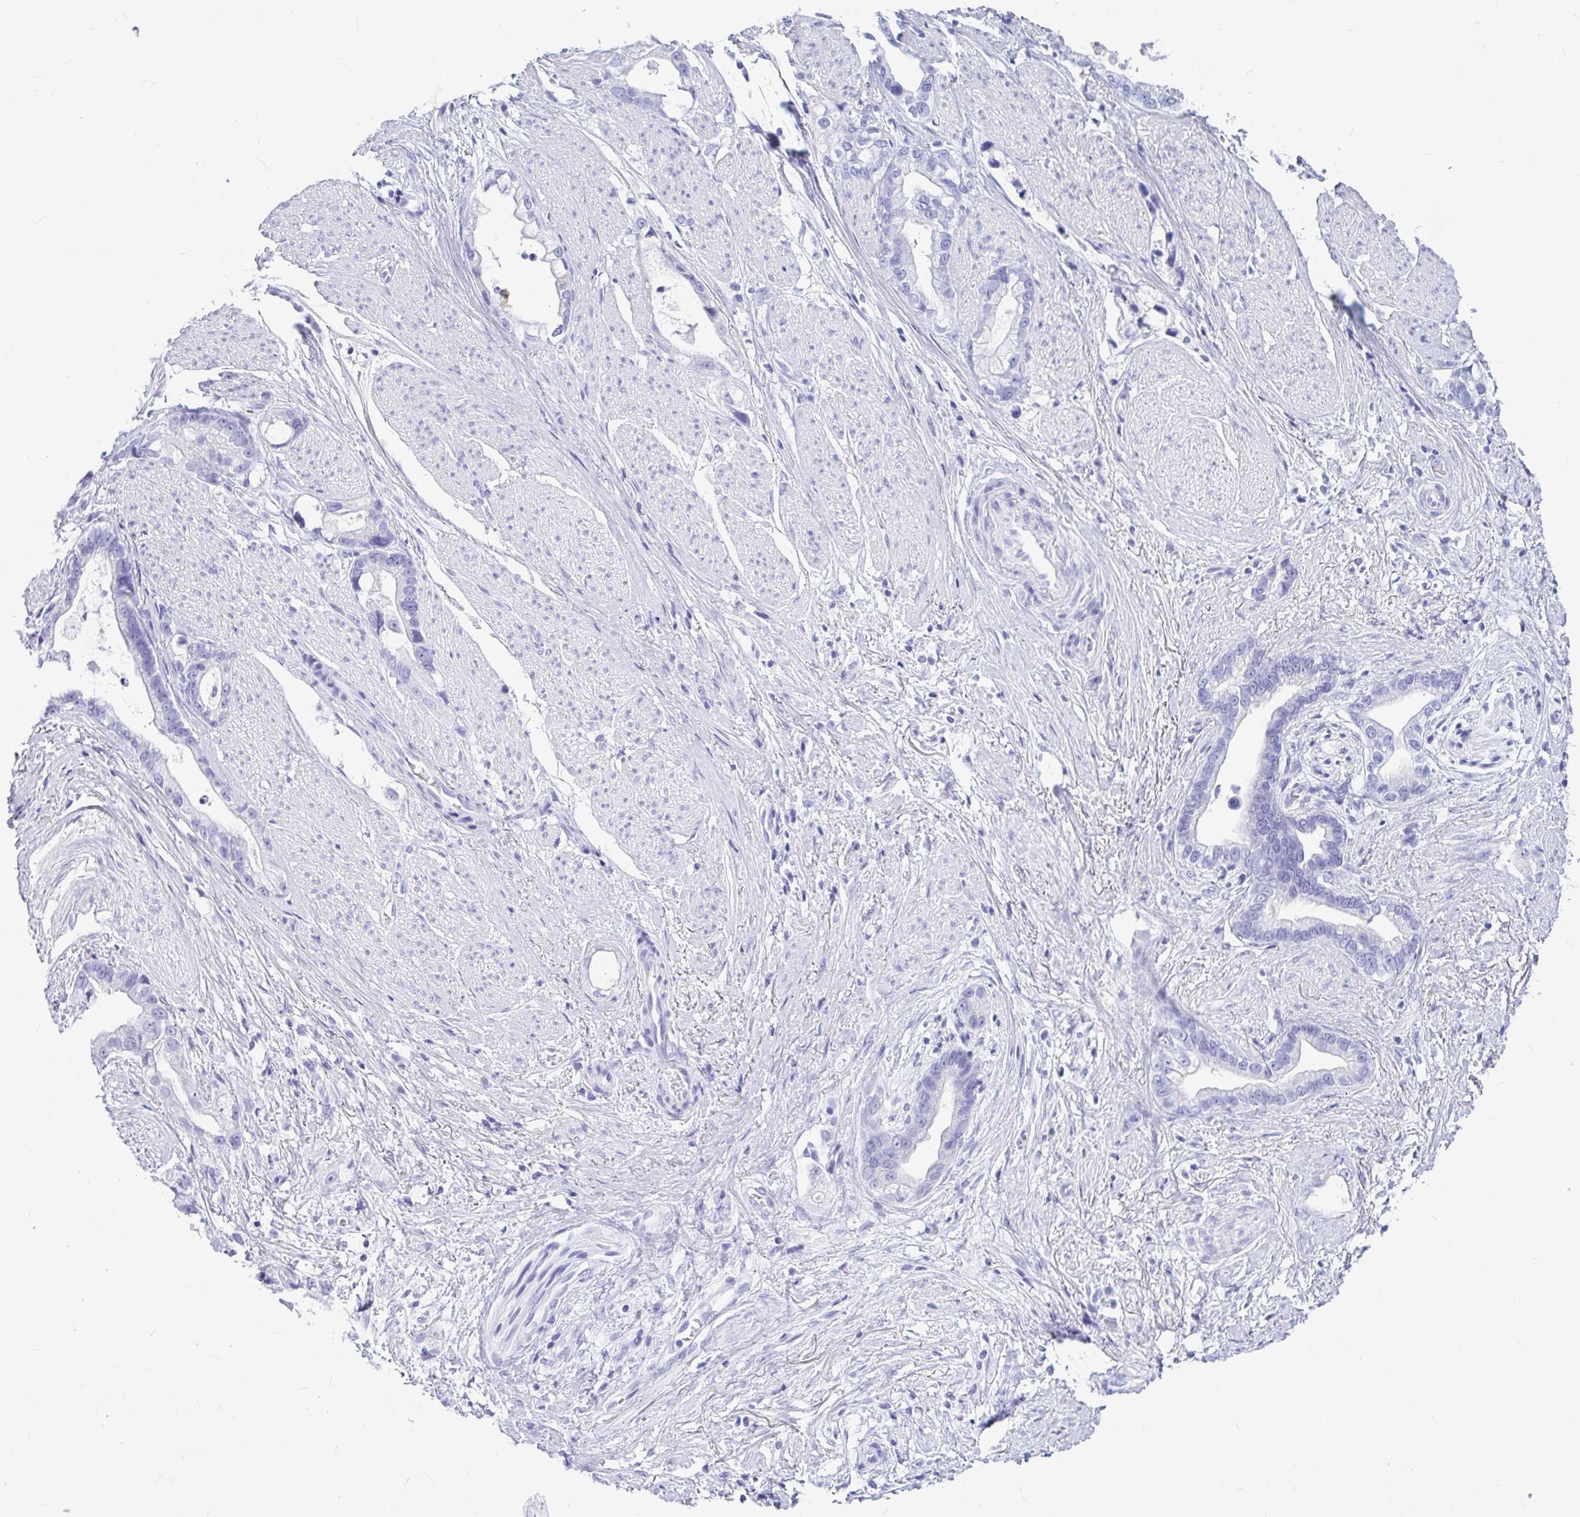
{"staining": {"intensity": "negative", "quantity": "none", "location": "none"}, "tissue": "stomach cancer", "cell_type": "Tumor cells", "image_type": "cancer", "snomed": [{"axis": "morphology", "description": "Adenocarcinoma, NOS"}, {"axis": "topography", "description": "Stomach"}], "caption": "A histopathology image of human stomach cancer is negative for staining in tumor cells.", "gene": "OR5J2", "patient": {"sex": "male", "age": 55}}